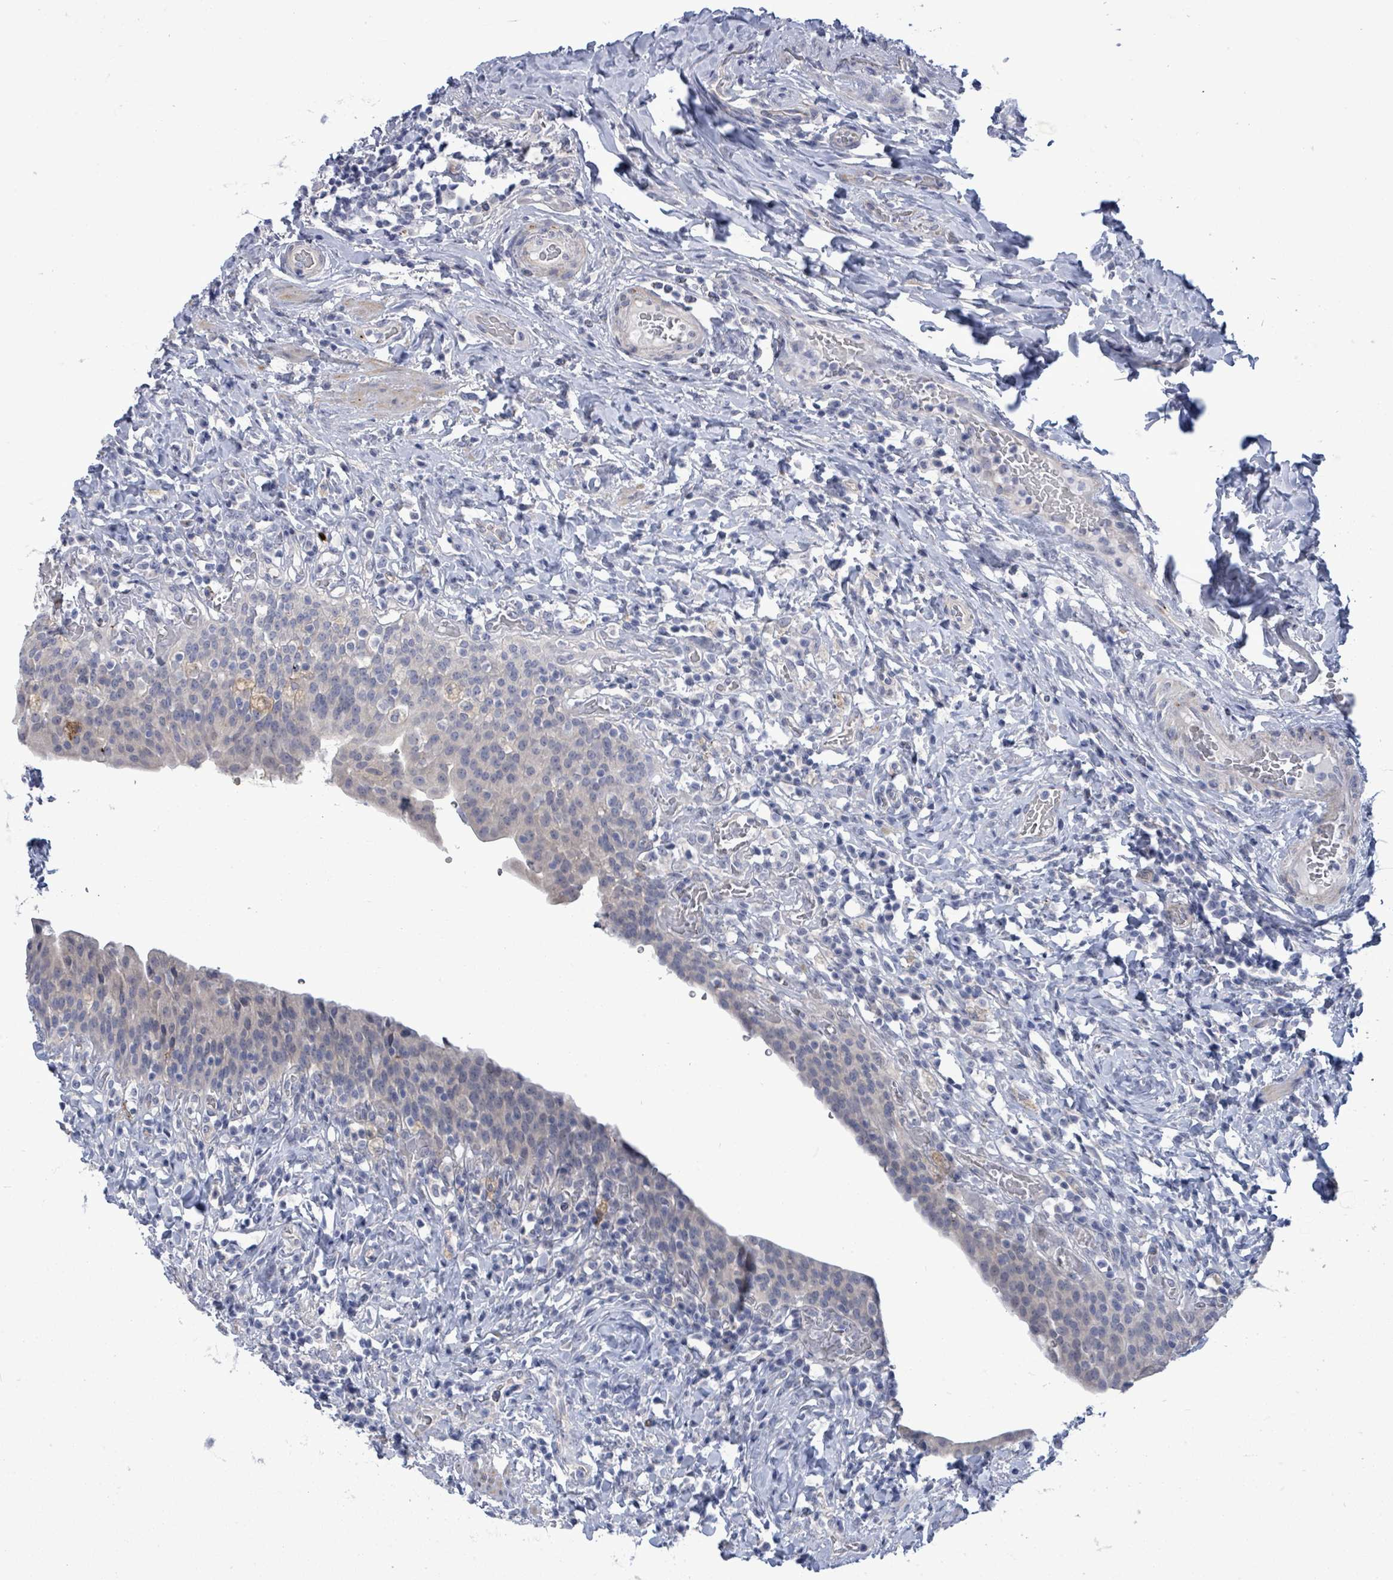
{"staining": {"intensity": "negative", "quantity": "none", "location": "none"}, "tissue": "urinary bladder", "cell_type": "Urothelial cells", "image_type": "normal", "snomed": [{"axis": "morphology", "description": "Normal tissue, NOS"}, {"axis": "morphology", "description": "Inflammation, NOS"}, {"axis": "topography", "description": "Urinary bladder"}], "caption": "Immunohistochemical staining of unremarkable human urinary bladder shows no significant positivity in urothelial cells.", "gene": "CT45A10", "patient": {"sex": "male", "age": 64}}